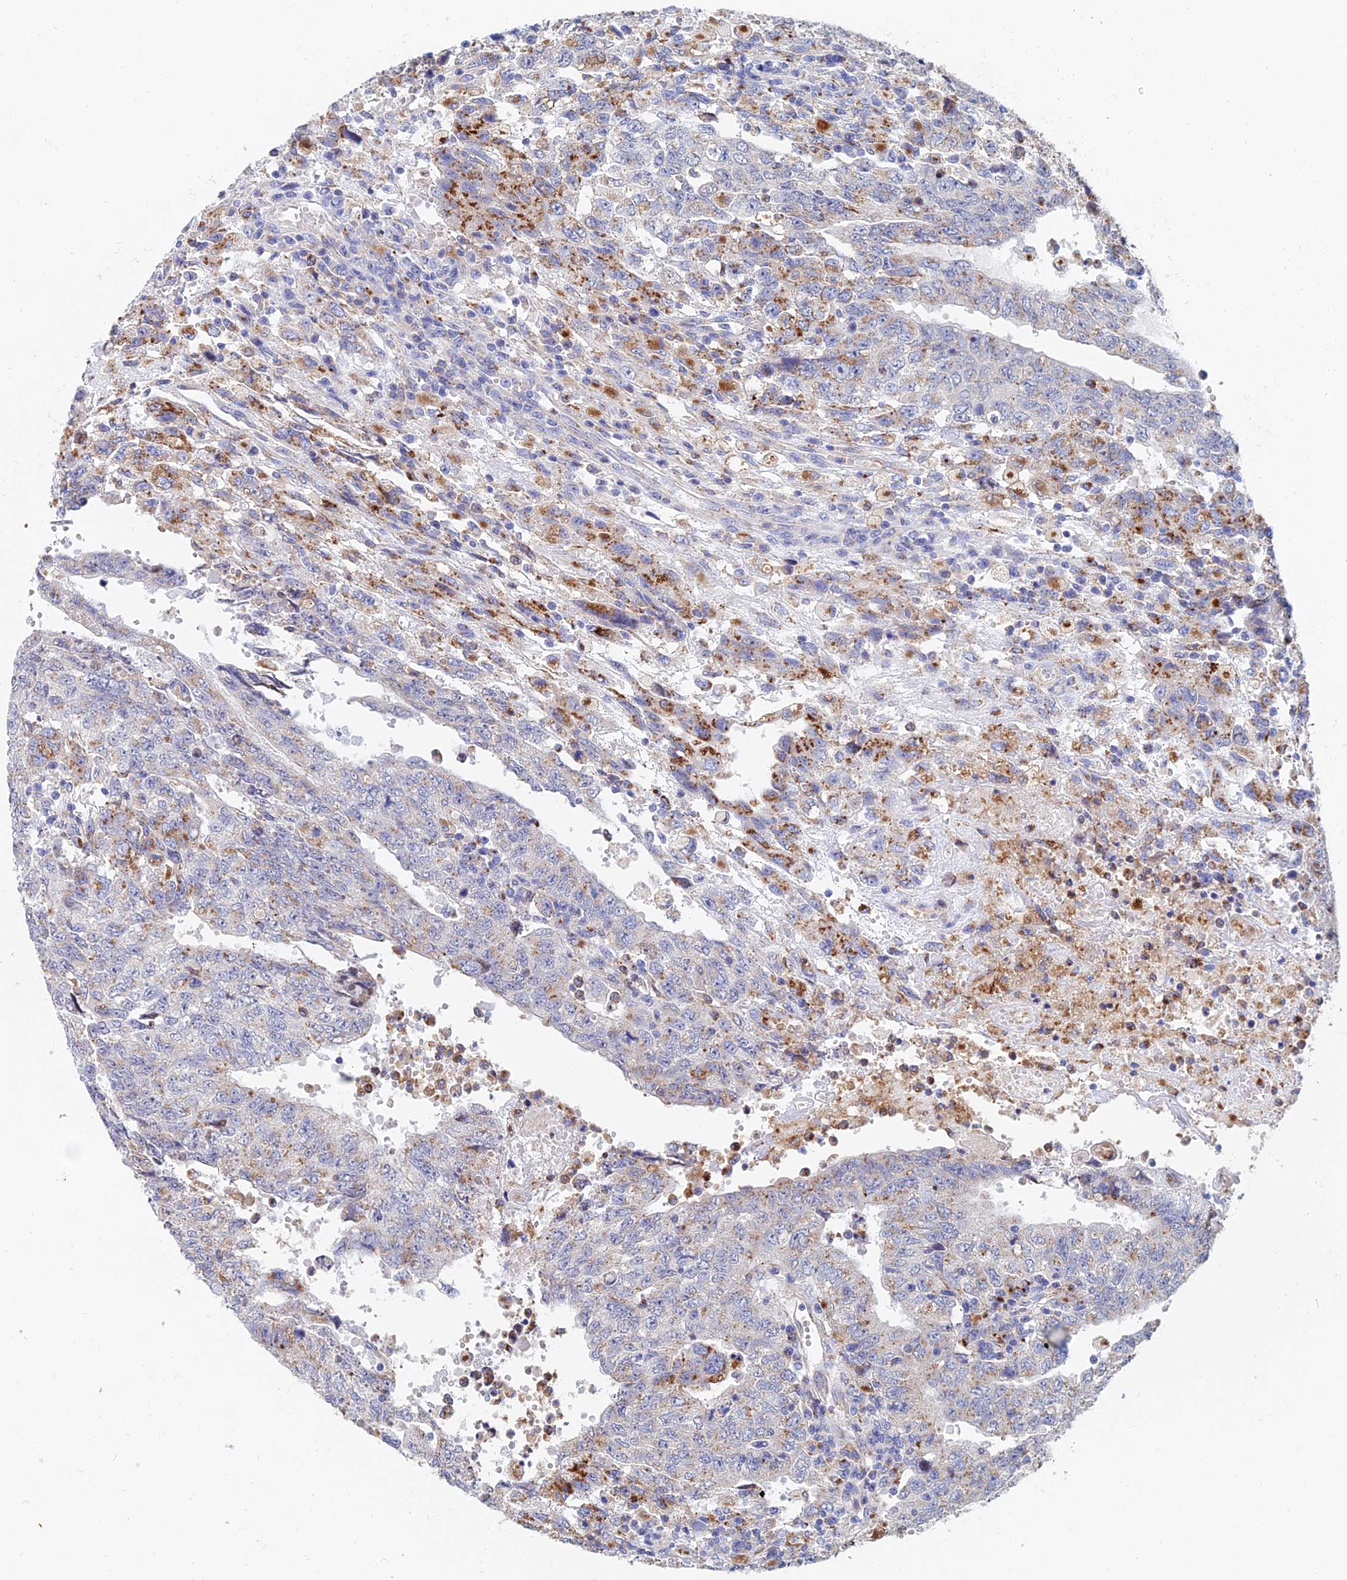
{"staining": {"intensity": "moderate", "quantity": "25%-75%", "location": "cytoplasmic/membranous"}, "tissue": "testis cancer", "cell_type": "Tumor cells", "image_type": "cancer", "snomed": [{"axis": "morphology", "description": "Carcinoma, Embryonal, NOS"}, {"axis": "topography", "description": "Testis"}], "caption": "Testis cancer (embryonal carcinoma) stained with DAB immunohistochemistry (IHC) displays medium levels of moderate cytoplasmic/membranous expression in about 25%-75% of tumor cells.", "gene": "SPNS1", "patient": {"sex": "male", "age": 34}}